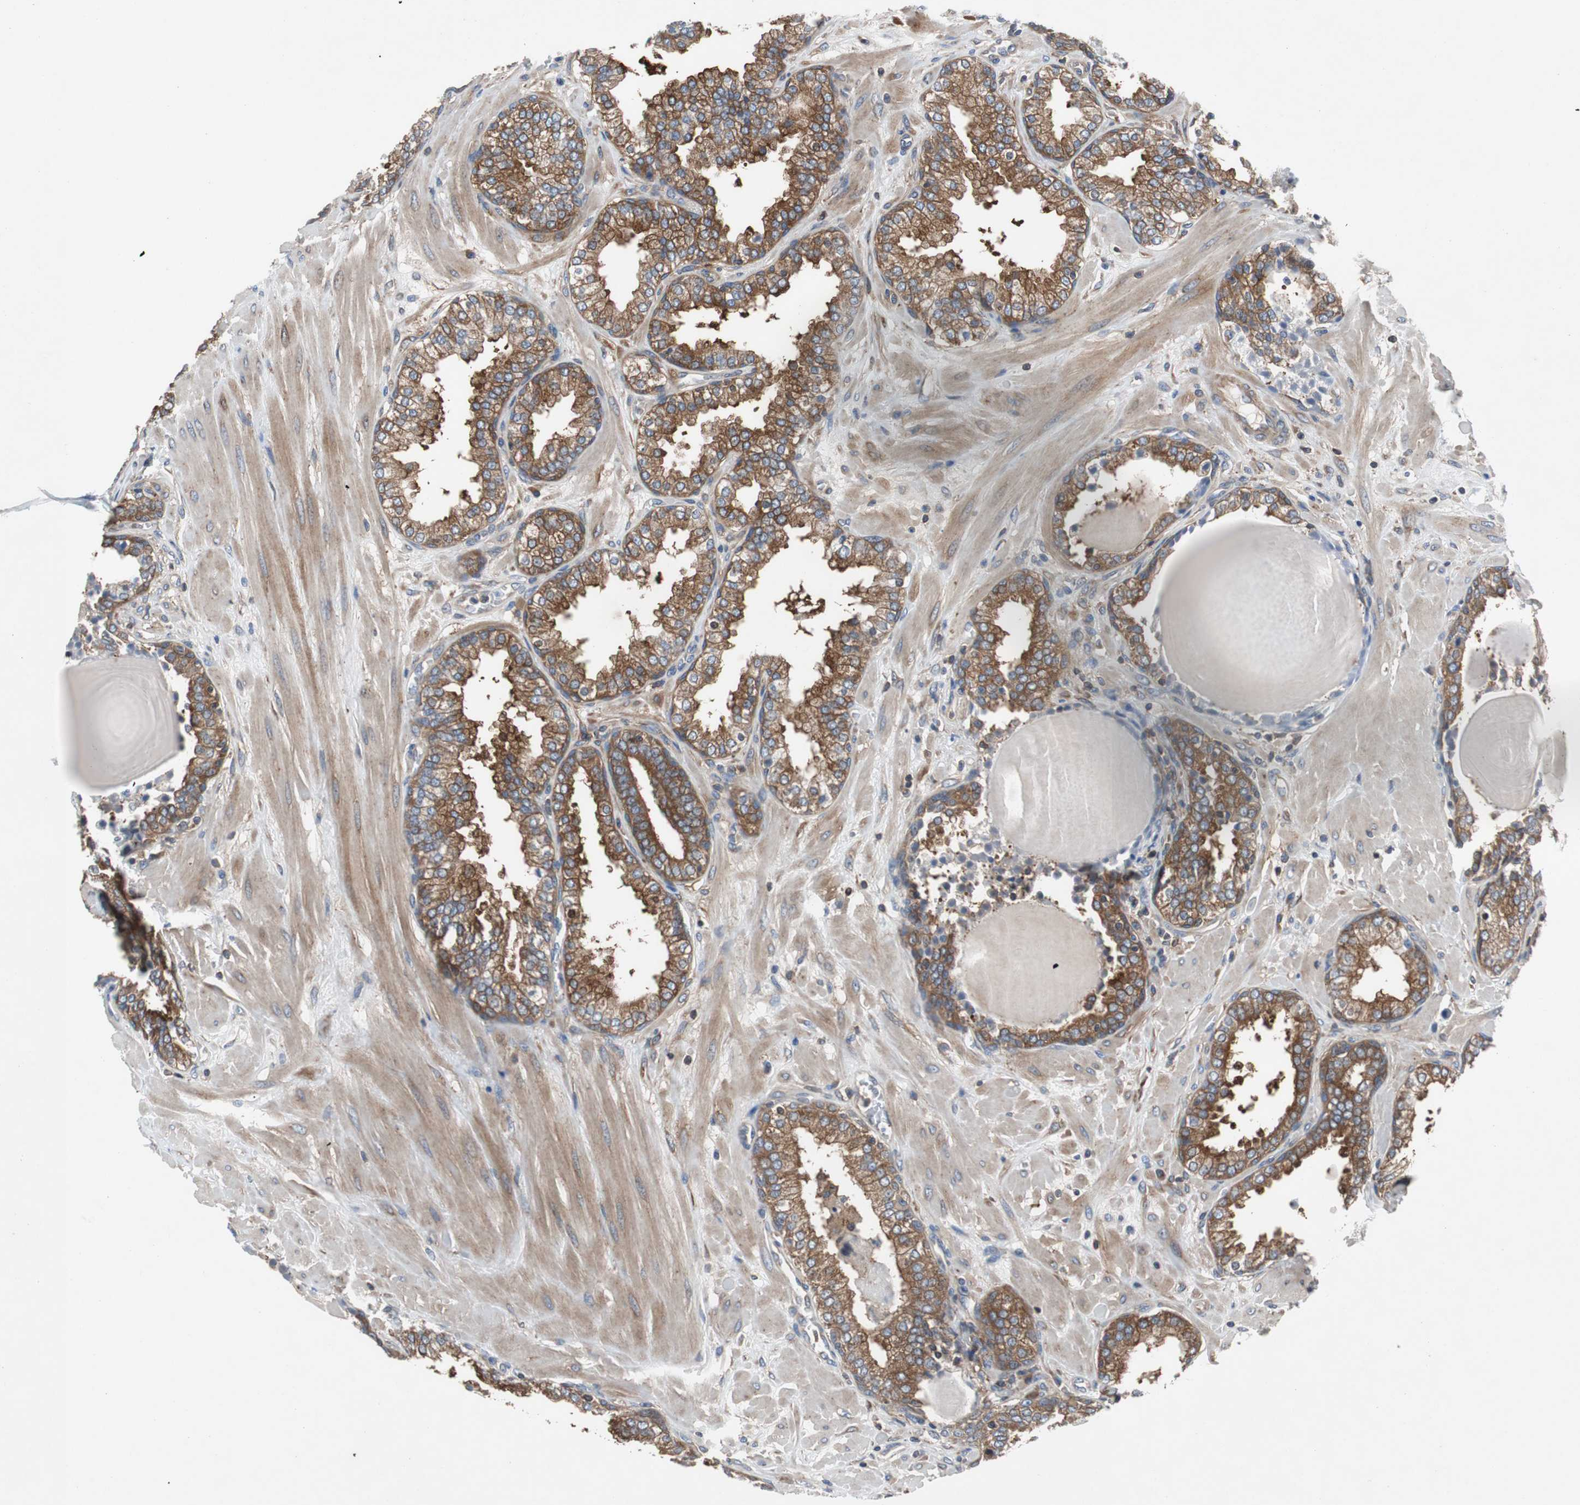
{"staining": {"intensity": "strong", "quantity": ">75%", "location": "cytoplasmic/membranous"}, "tissue": "prostate", "cell_type": "Glandular cells", "image_type": "normal", "snomed": [{"axis": "morphology", "description": "Normal tissue, NOS"}, {"axis": "topography", "description": "Prostate"}], "caption": "This image exhibits IHC staining of unremarkable prostate, with high strong cytoplasmic/membranous positivity in approximately >75% of glandular cells.", "gene": "GYS1", "patient": {"sex": "male", "age": 51}}